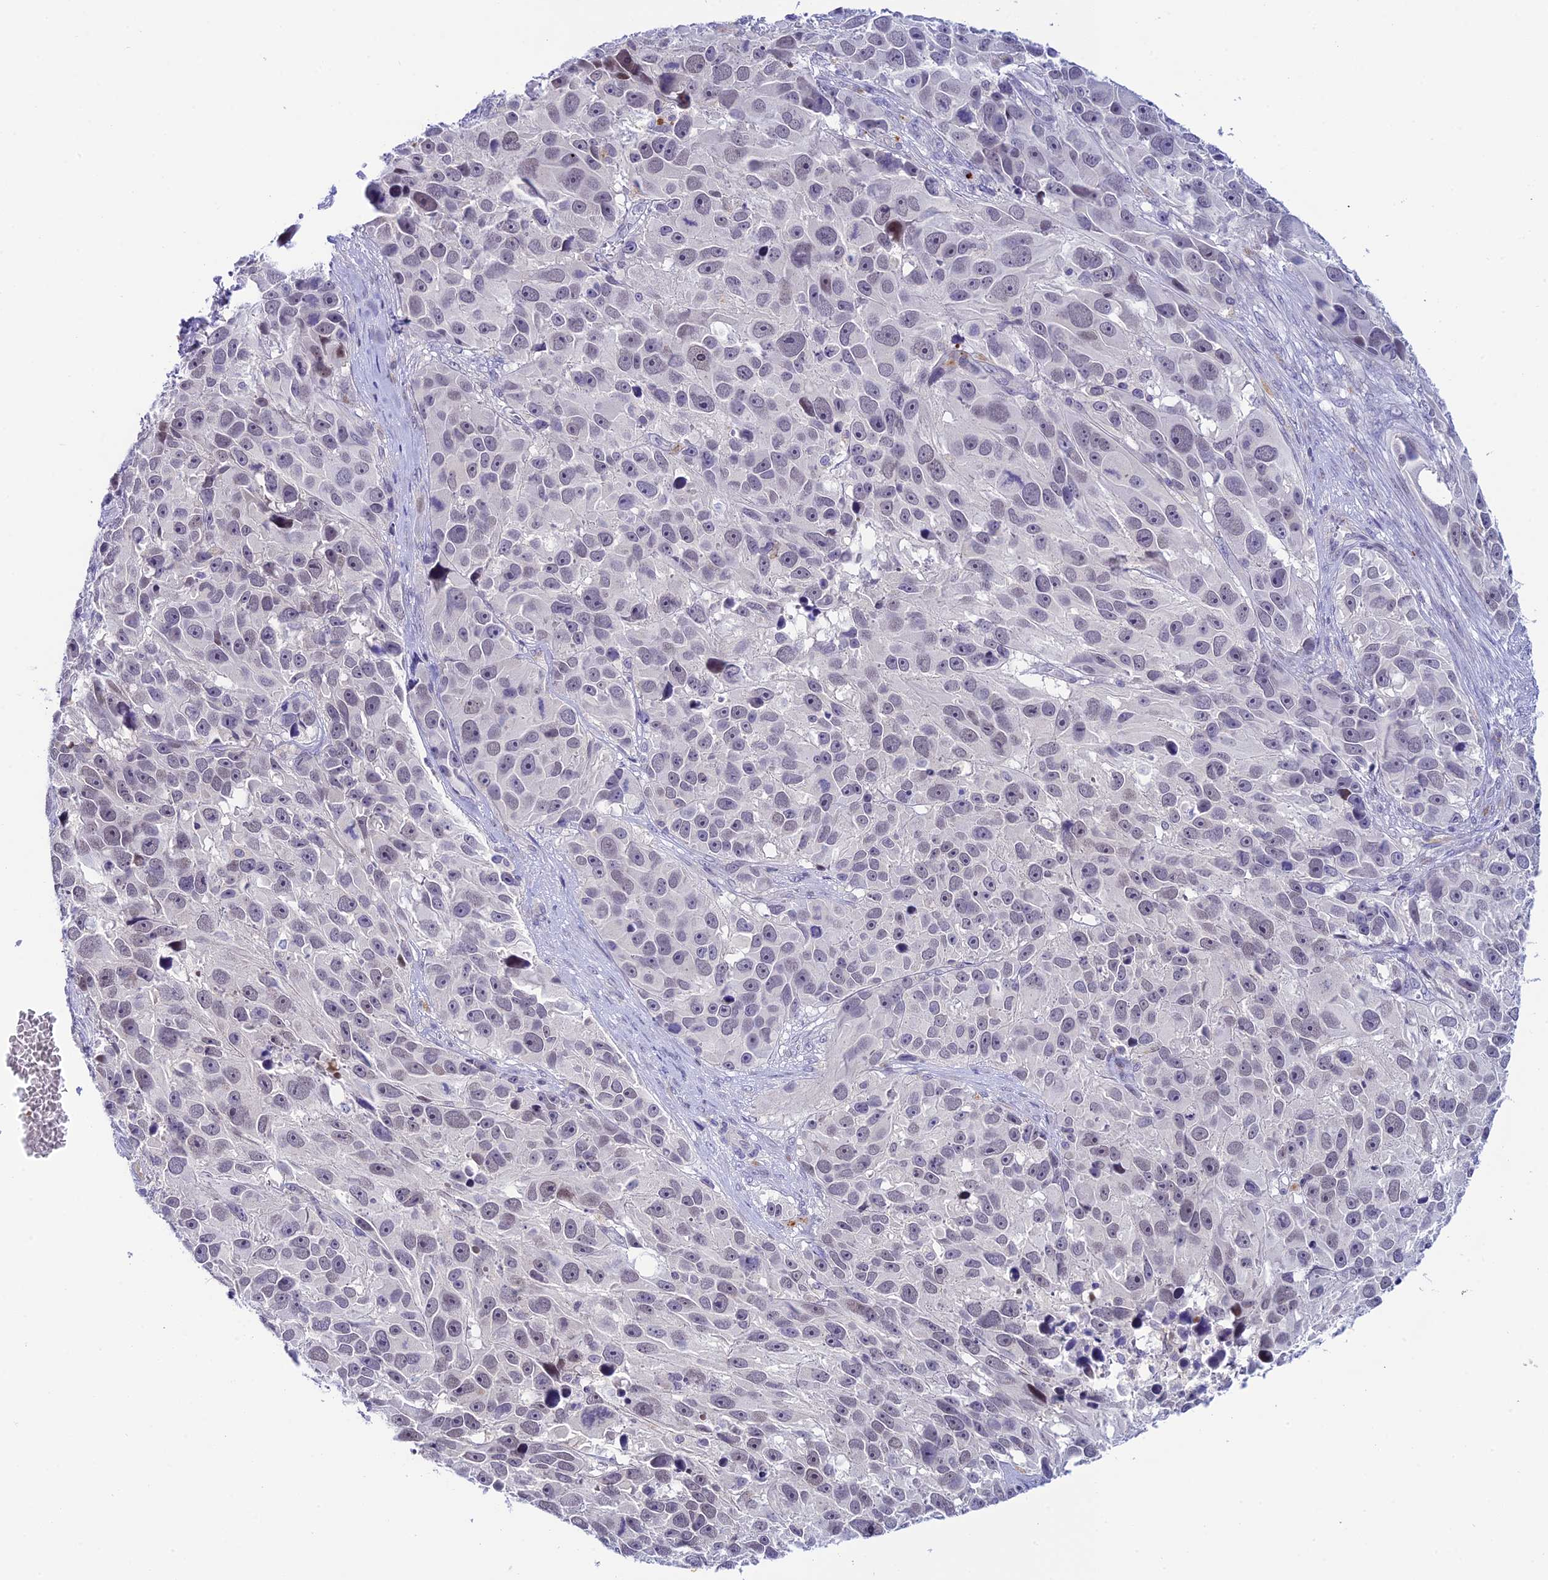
{"staining": {"intensity": "weak", "quantity": "<25%", "location": "nuclear"}, "tissue": "melanoma", "cell_type": "Tumor cells", "image_type": "cancer", "snomed": [{"axis": "morphology", "description": "Malignant melanoma, NOS"}, {"axis": "topography", "description": "Skin"}], "caption": "An image of malignant melanoma stained for a protein demonstrates no brown staining in tumor cells. Brightfield microscopy of immunohistochemistry stained with DAB (brown) and hematoxylin (blue), captured at high magnification.", "gene": "RASGEF1B", "patient": {"sex": "male", "age": 84}}